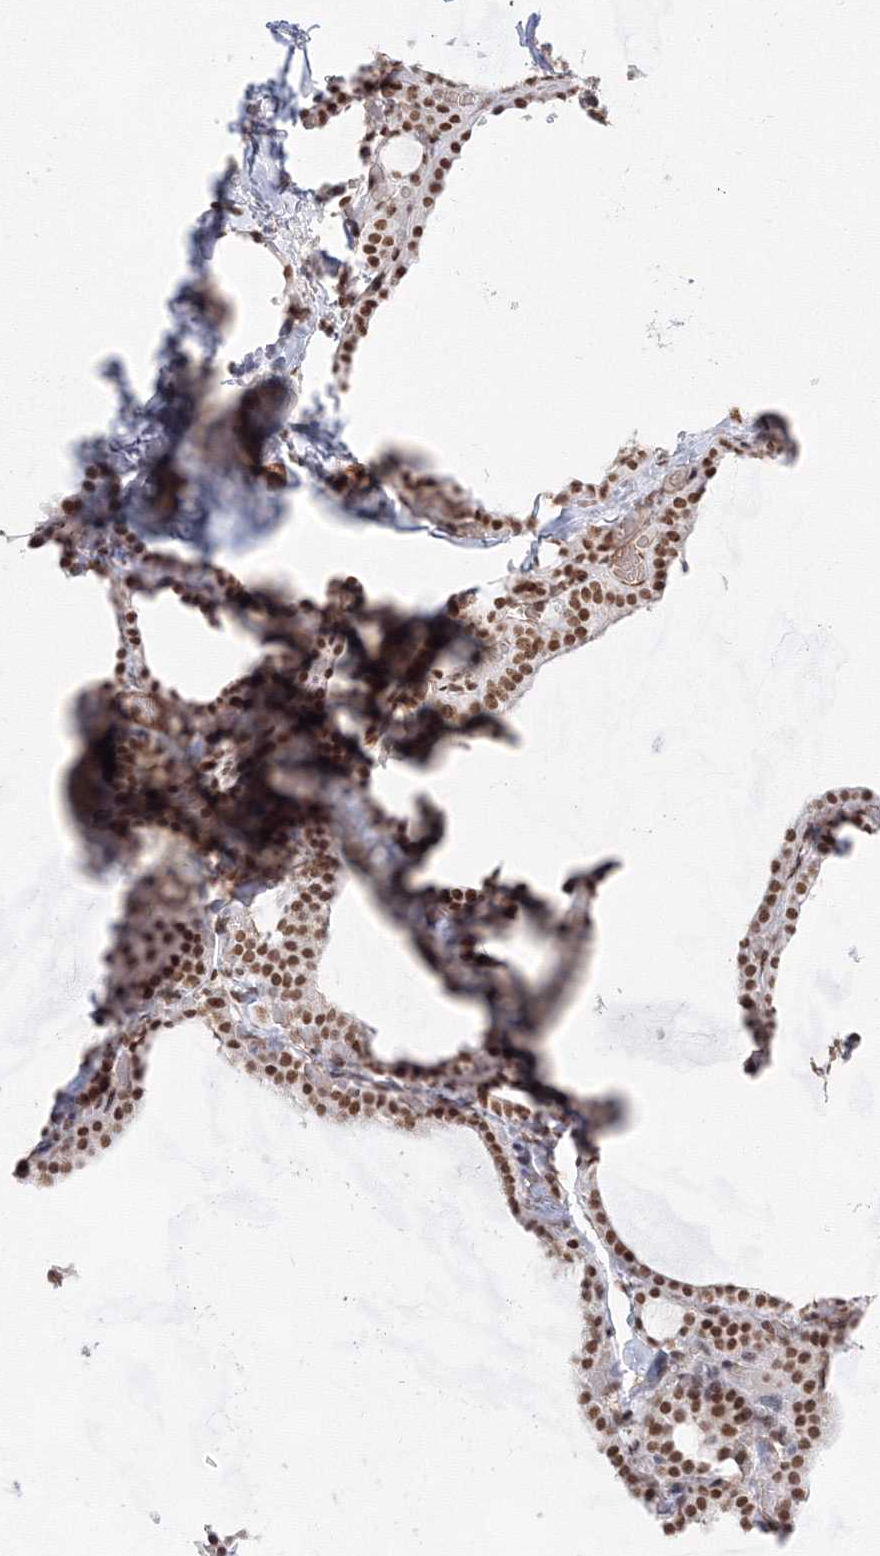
{"staining": {"intensity": "moderate", "quantity": ">75%", "location": "nuclear"}, "tissue": "thyroid gland", "cell_type": "Glandular cells", "image_type": "normal", "snomed": [{"axis": "morphology", "description": "Normal tissue, NOS"}, {"axis": "topography", "description": "Thyroid gland"}], "caption": "Normal thyroid gland shows moderate nuclear expression in about >75% of glandular cells Immunohistochemistry stains the protein in brown and the nuclei are stained blue..", "gene": "ZNF638", "patient": {"sex": "female", "age": 22}}